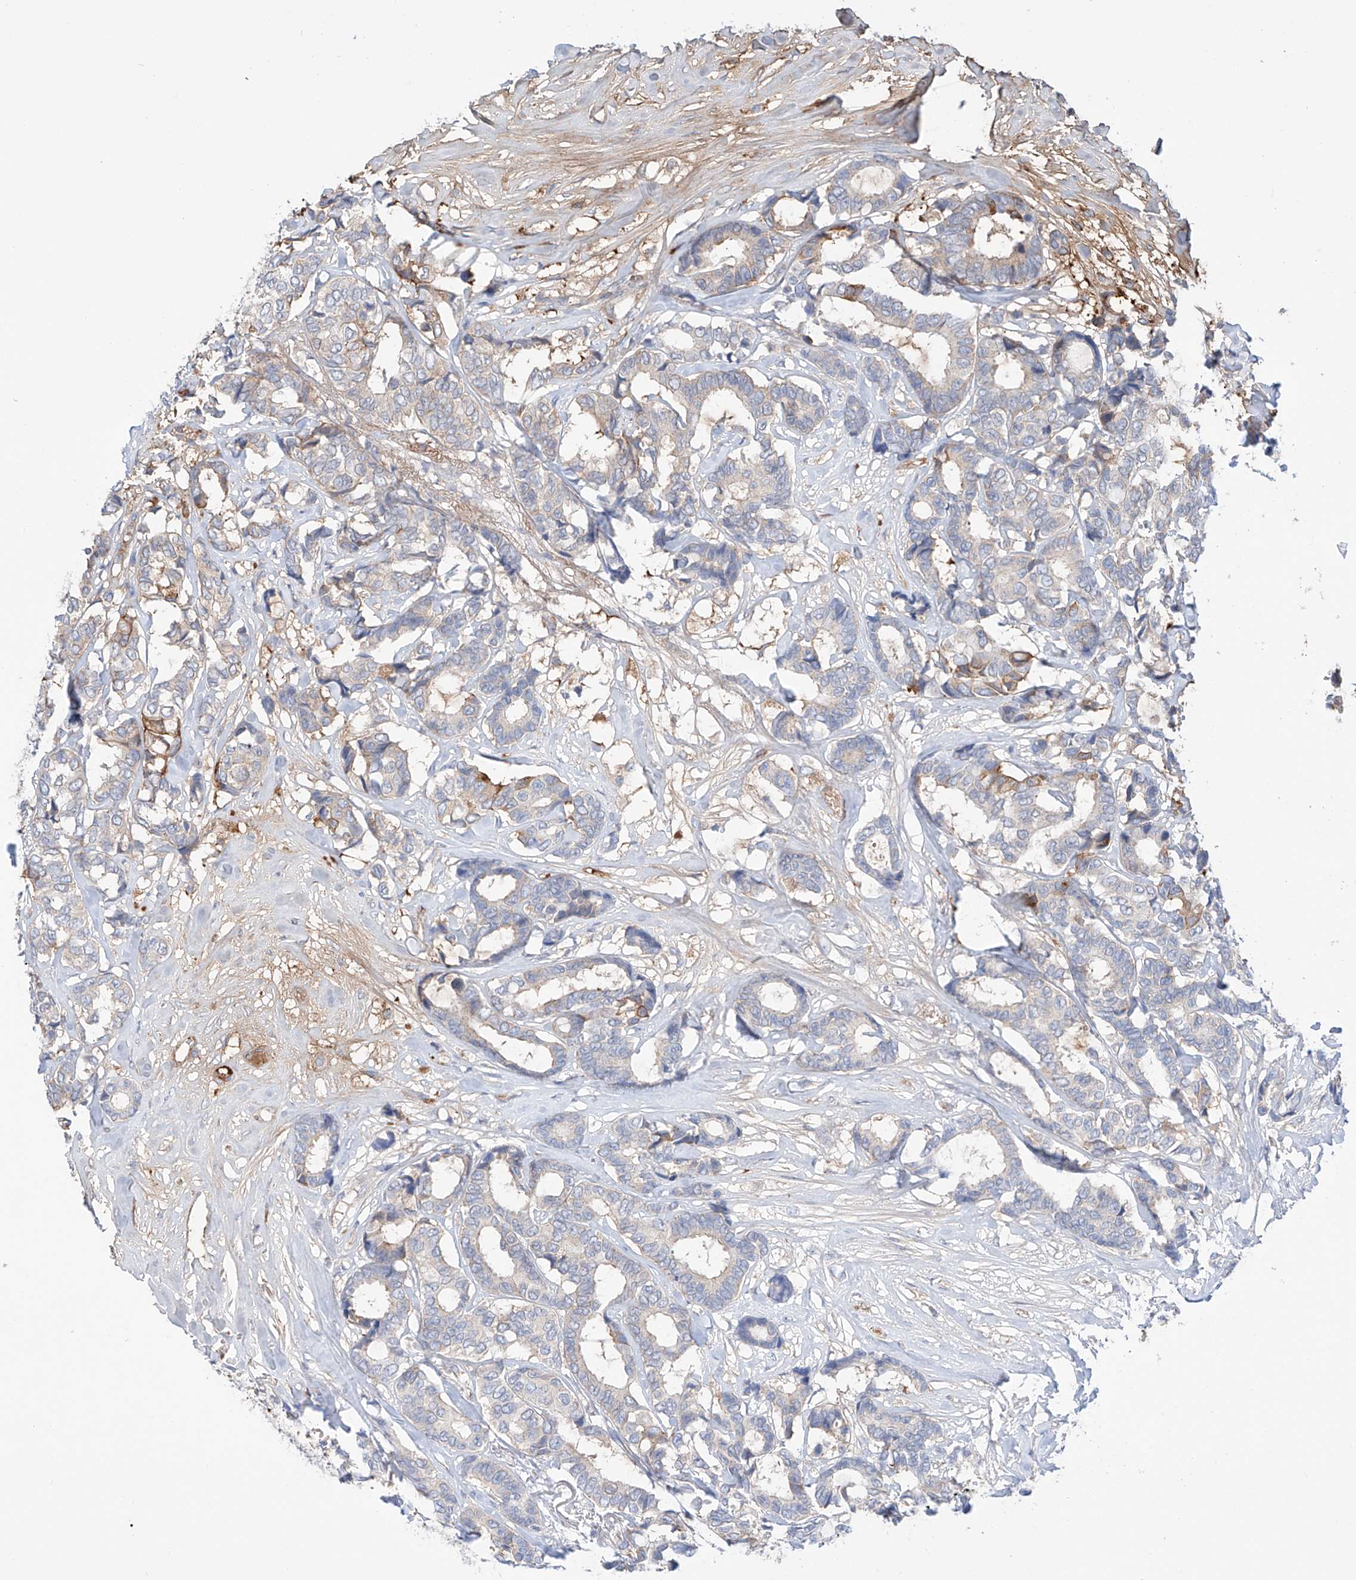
{"staining": {"intensity": "moderate", "quantity": "<25%", "location": "cytoplasmic/membranous"}, "tissue": "breast cancer", "cell_type": "Tumor cells", "image_type": "cancer", "snomed": [{"axis": "morphology", "description": "Duct carcinoma"}, {"axis": "topography", "description": "Breast"}], "caption": "IHC micrograph of human breast infiltrating ductal carcinoma stained for a protein (brown), which displays low levels of moderate cytoplasmic/membranous positivity in approximately <25% of tumor cells.", "gene": "PGGT1B", "patient": {"sex": "female", "age": 87}}